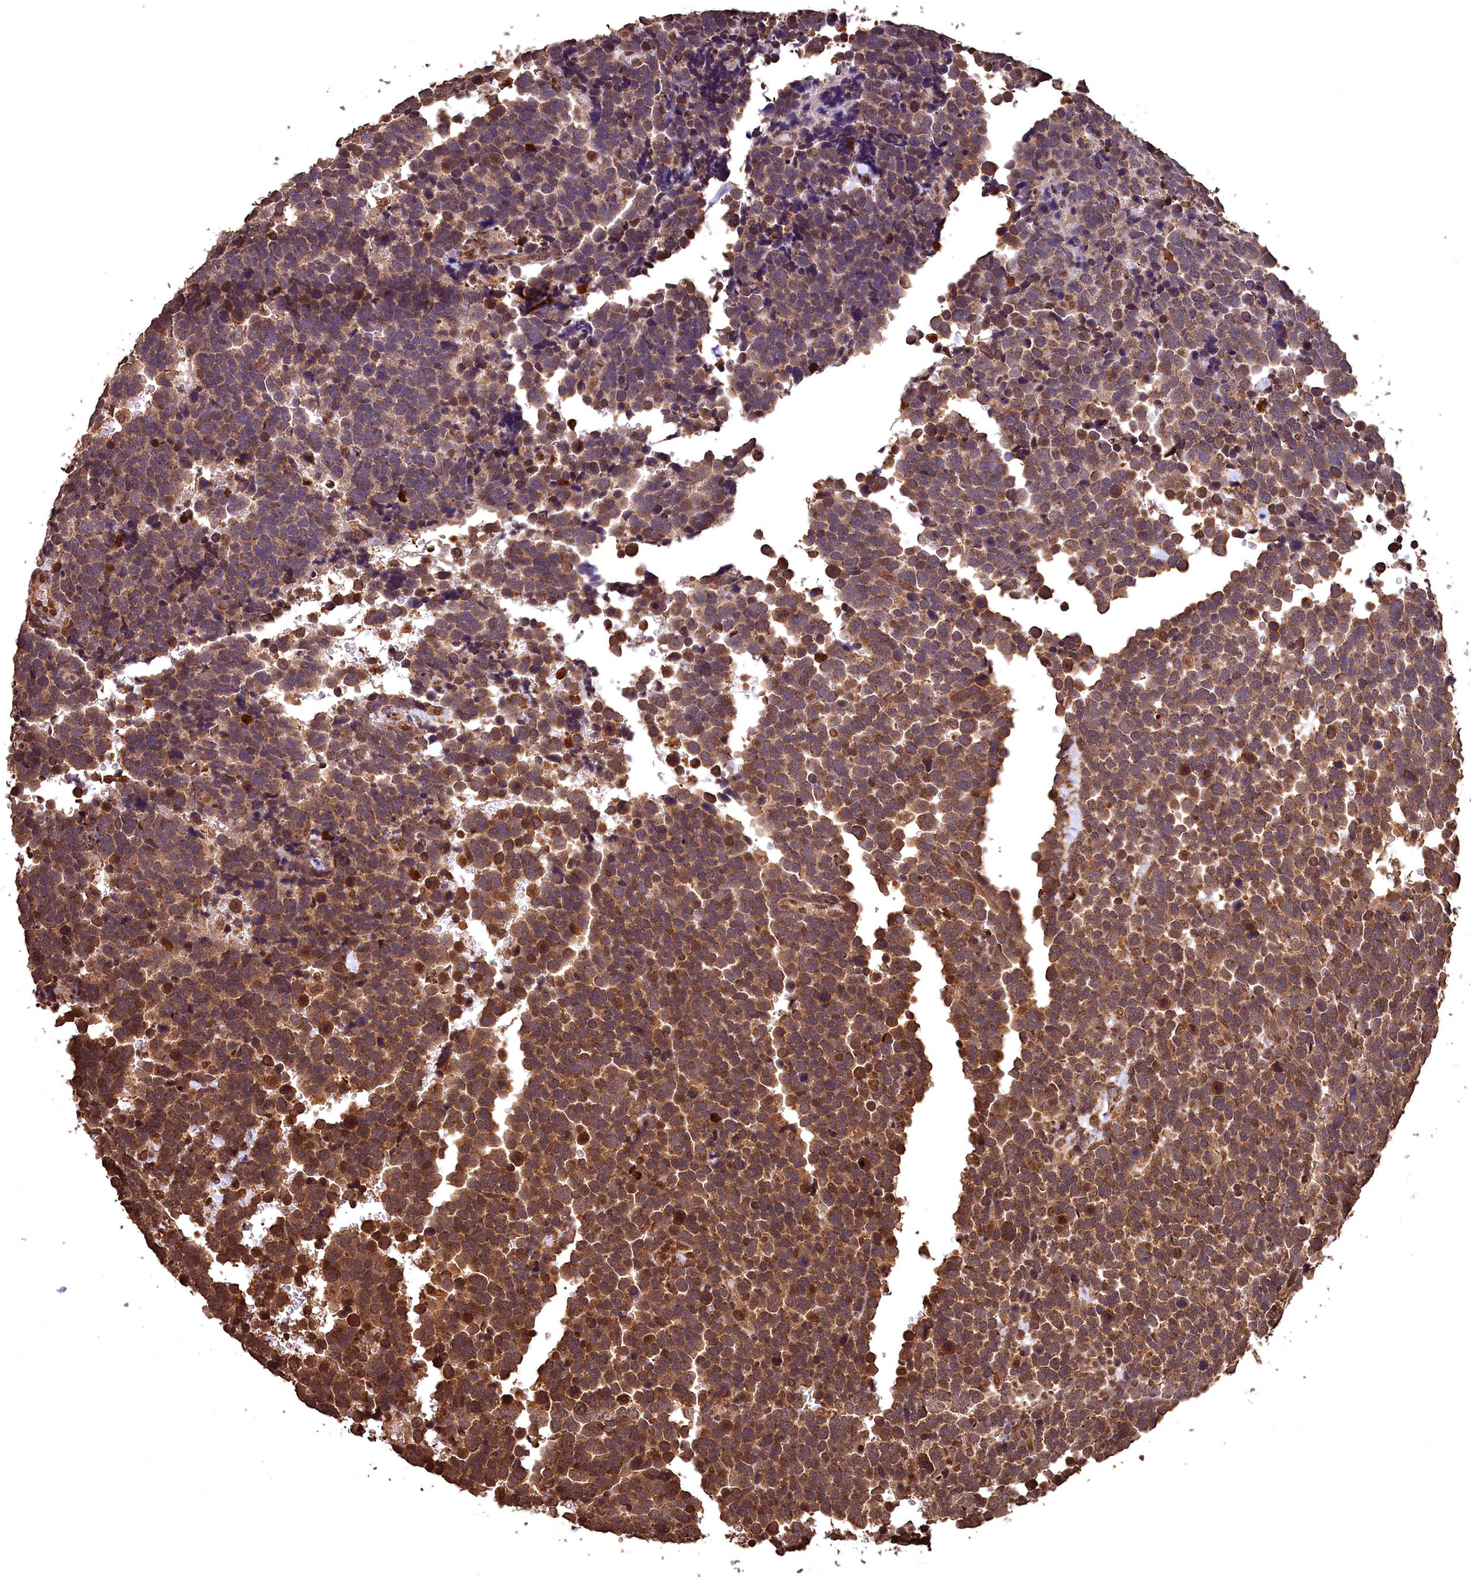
{"staining": {"intensity": "moderate", "quantity": ">75%", "location": "cytoplasmic/membranous"}, "tissue": "urothelial cancer", "cell_type": "Tumor cells", "image_type": "cancer", "snomed": [{"axis": "morphology", "description": "Urothelial carcinoma, High grade"}, {"axis": "topography", "description": "Urinary bladder"}], "caption": "High-grade urothelial carcinoma stained with DAB immunohistochemistry (IHC) displays medium levels of moderate cytoplasmic/membranous expression in about >75% of tumor cells.", "gene": "CEP57L1", "patient": {"sex": "female", "age": 82}}